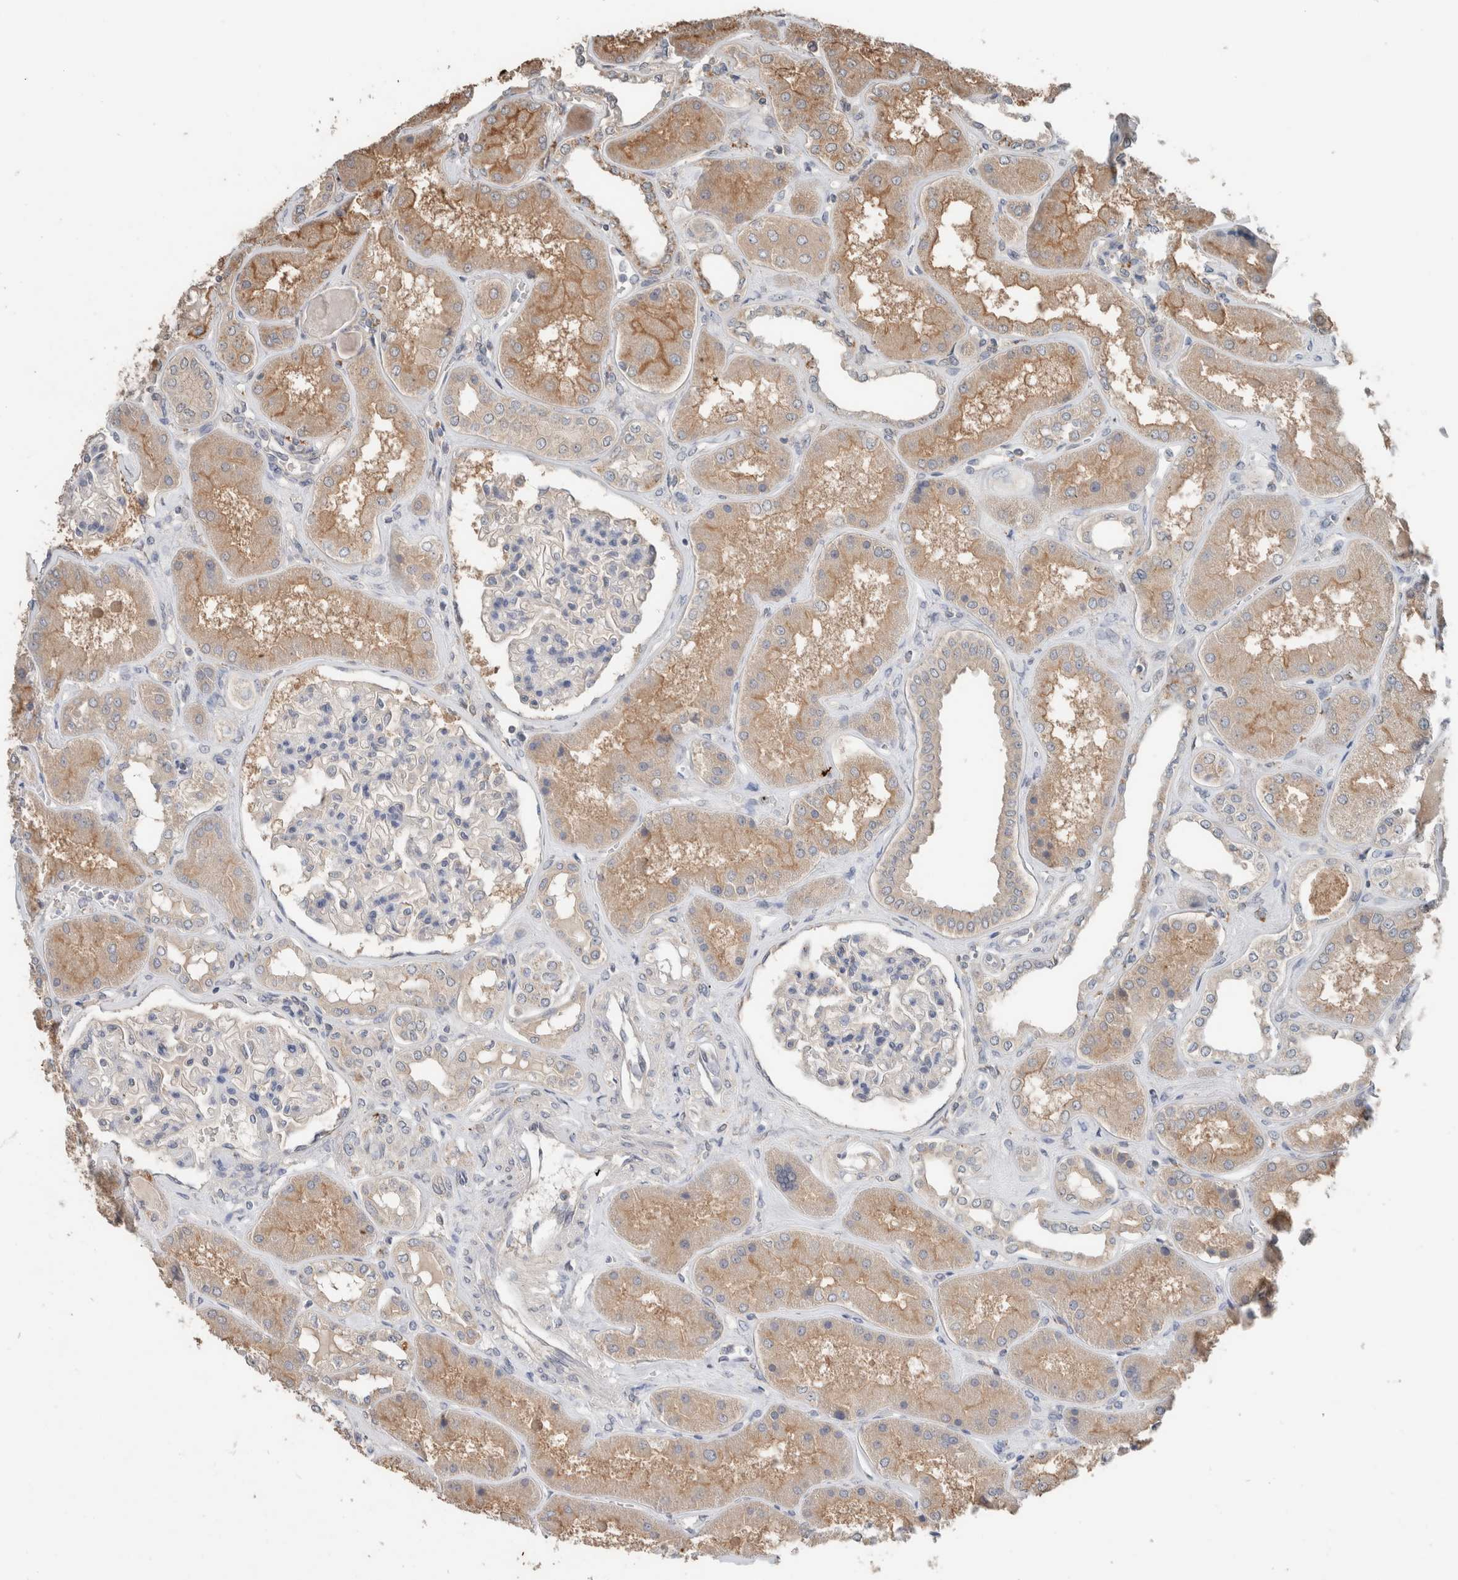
{"staining": {"intensity": "moderate", "quantity": "<25%", "location": "cytoplasmic/membranous"}, "tissue": "kidney", "cell_type": "Cells in glomeruli", "image_type": "normal", "snomed": [{"axis": "morphology", "description": "Normal tissue, NOS"}, {"axis": "topography", "description": "Kidney"}], "caption": "IHC (DAB) staining of normal kidney shows moderate cytoplasmic/membranous protein staining in about <25% of cells in glomeruli.", "gene": "ERAP2", "patient": {"sex": "female", "age": 56}}